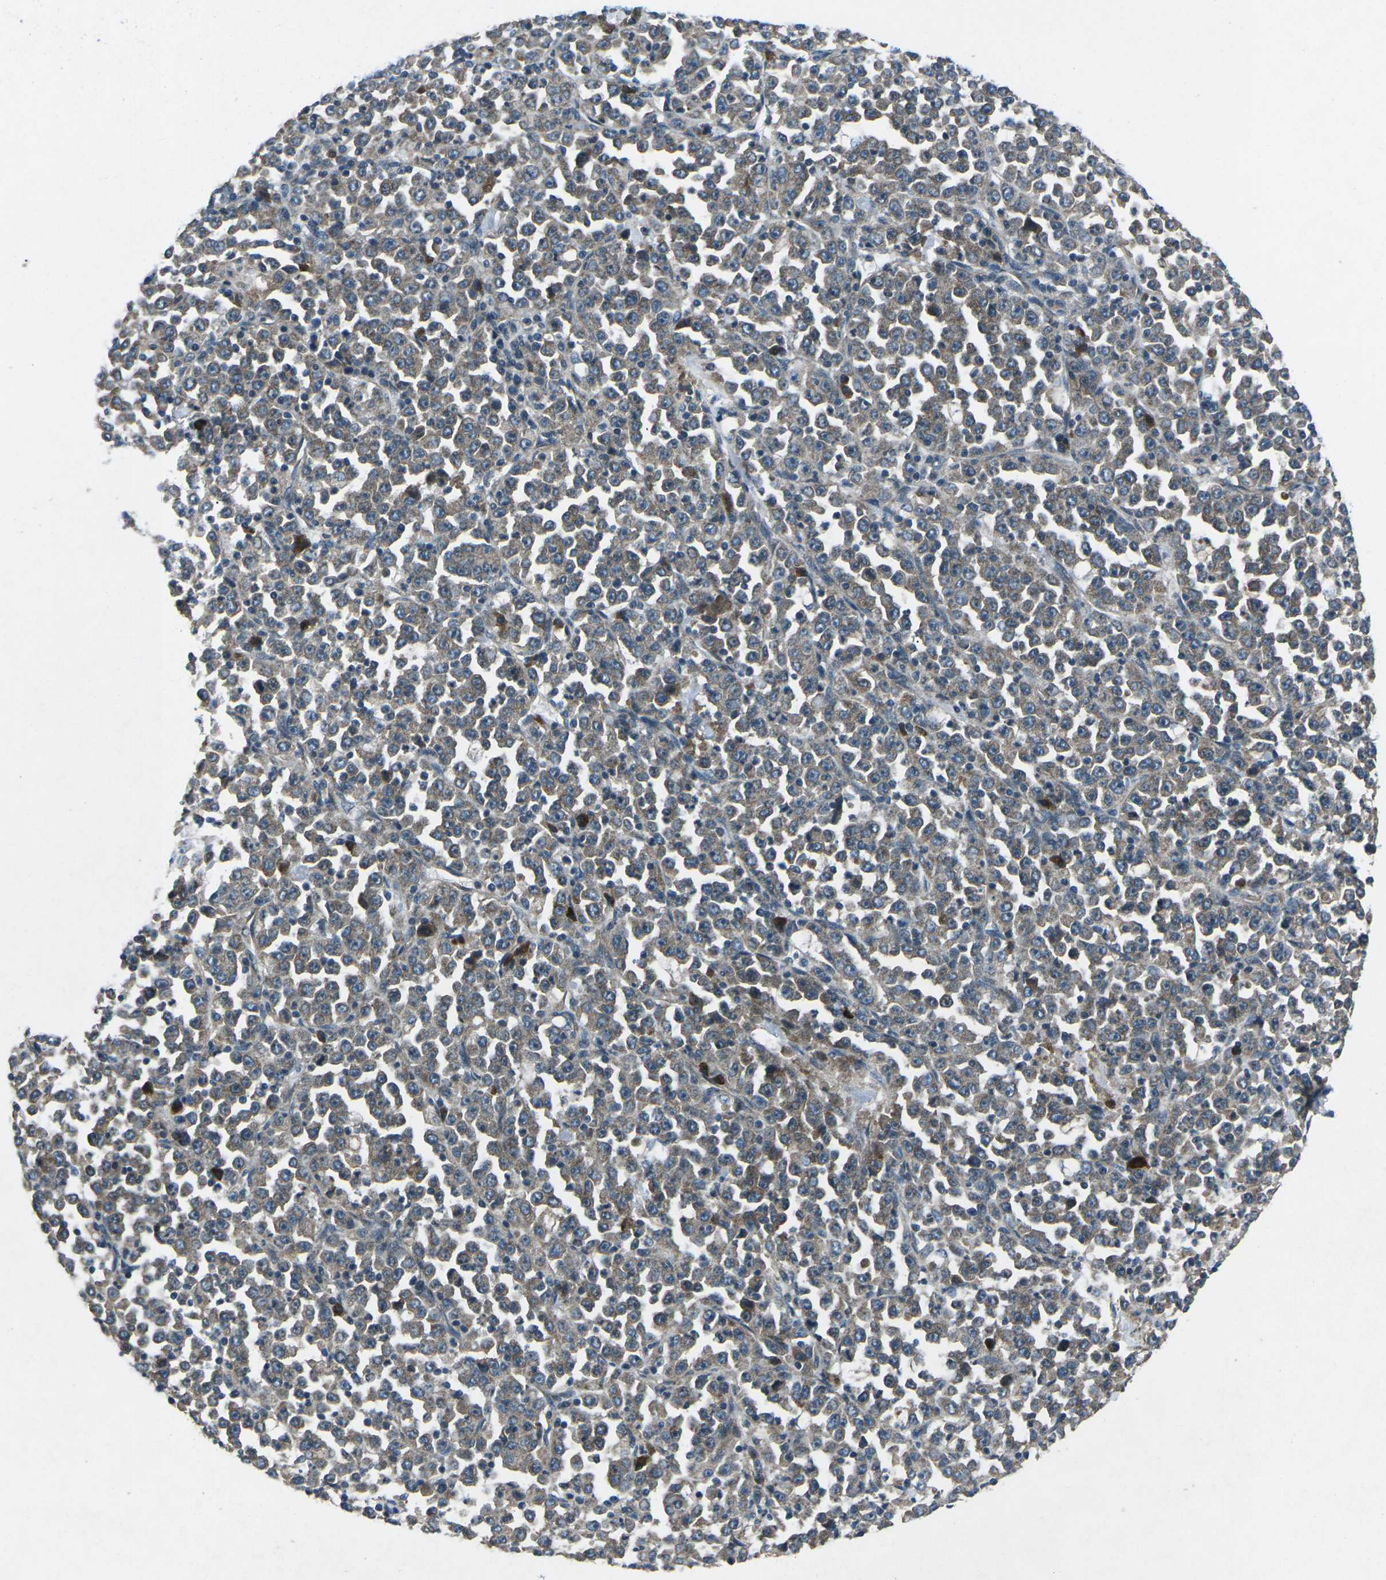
{"staining": {"intensity": "weak", "quantity": "25%-75%", "location": "cytoplasmic/membranous"}, "tissue": "stomach cancer", "cell_type": "Tumor cells", "image_type": "cancer", "snomed": [{"axis": "morphology", "description": "Normal tissue, NOS"}, {"axis": "morphology", "description": "Adenocarcinoma, NOS"}, {"axis": "topography", "description": "Stomach, upper"}, {"axis": "topography", "description": "Stomach"}], "caption": "This photomicrograph displays immunohistochemistry staining of stomach cancer (adenocarcinoma), with low weak cytoplasmic/membranous positivity in about 25%-75% of tumor cells.", "gene": "CDK16", "patient": {"sex": "male", "age": 59}}